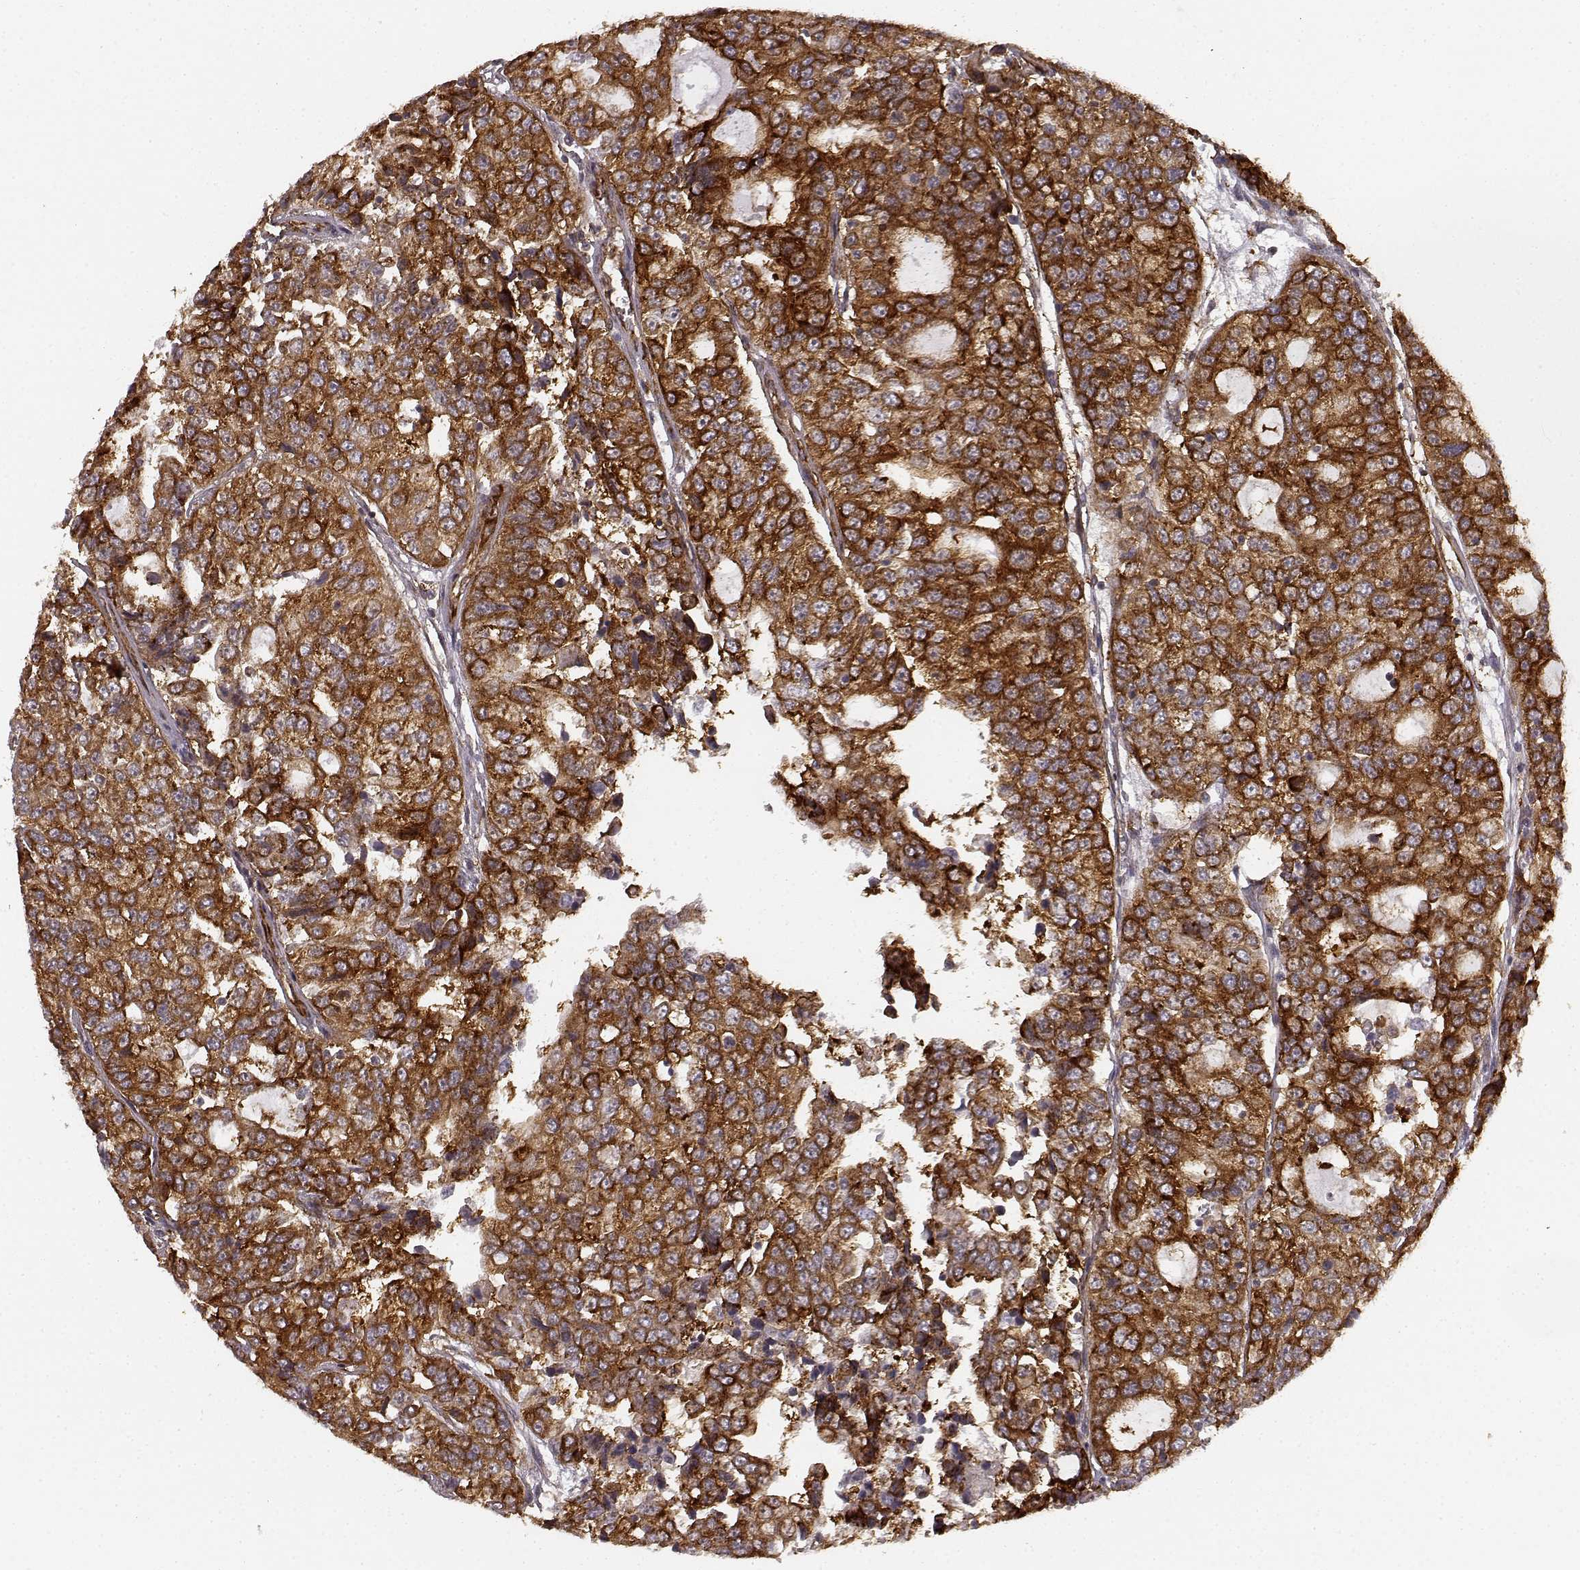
{"staining": {"intensity": "strong", "quantity": ">75%", "location": "cytoplasmic/membranous"}, "tissue": "urothelial cancer", "cell_type": "Tumor cells", "image_type": "cancer", "snomed": [{"axis": "morphology", "description": "Urothelial carcinoma, NOS"}, {"axis": "morphology", "description": "Urothelial carcinoma, High grade"}, {"axis": "topography", "description": "Urinary bladder"}], "caption": "The image displays staining of urothelial cancer, revealing strong cytoplasmic/membranous protein staining (brown color) within tumor cells.", "gene": "TMEM14A", "patient": {"sex": "female", "age": 73}}